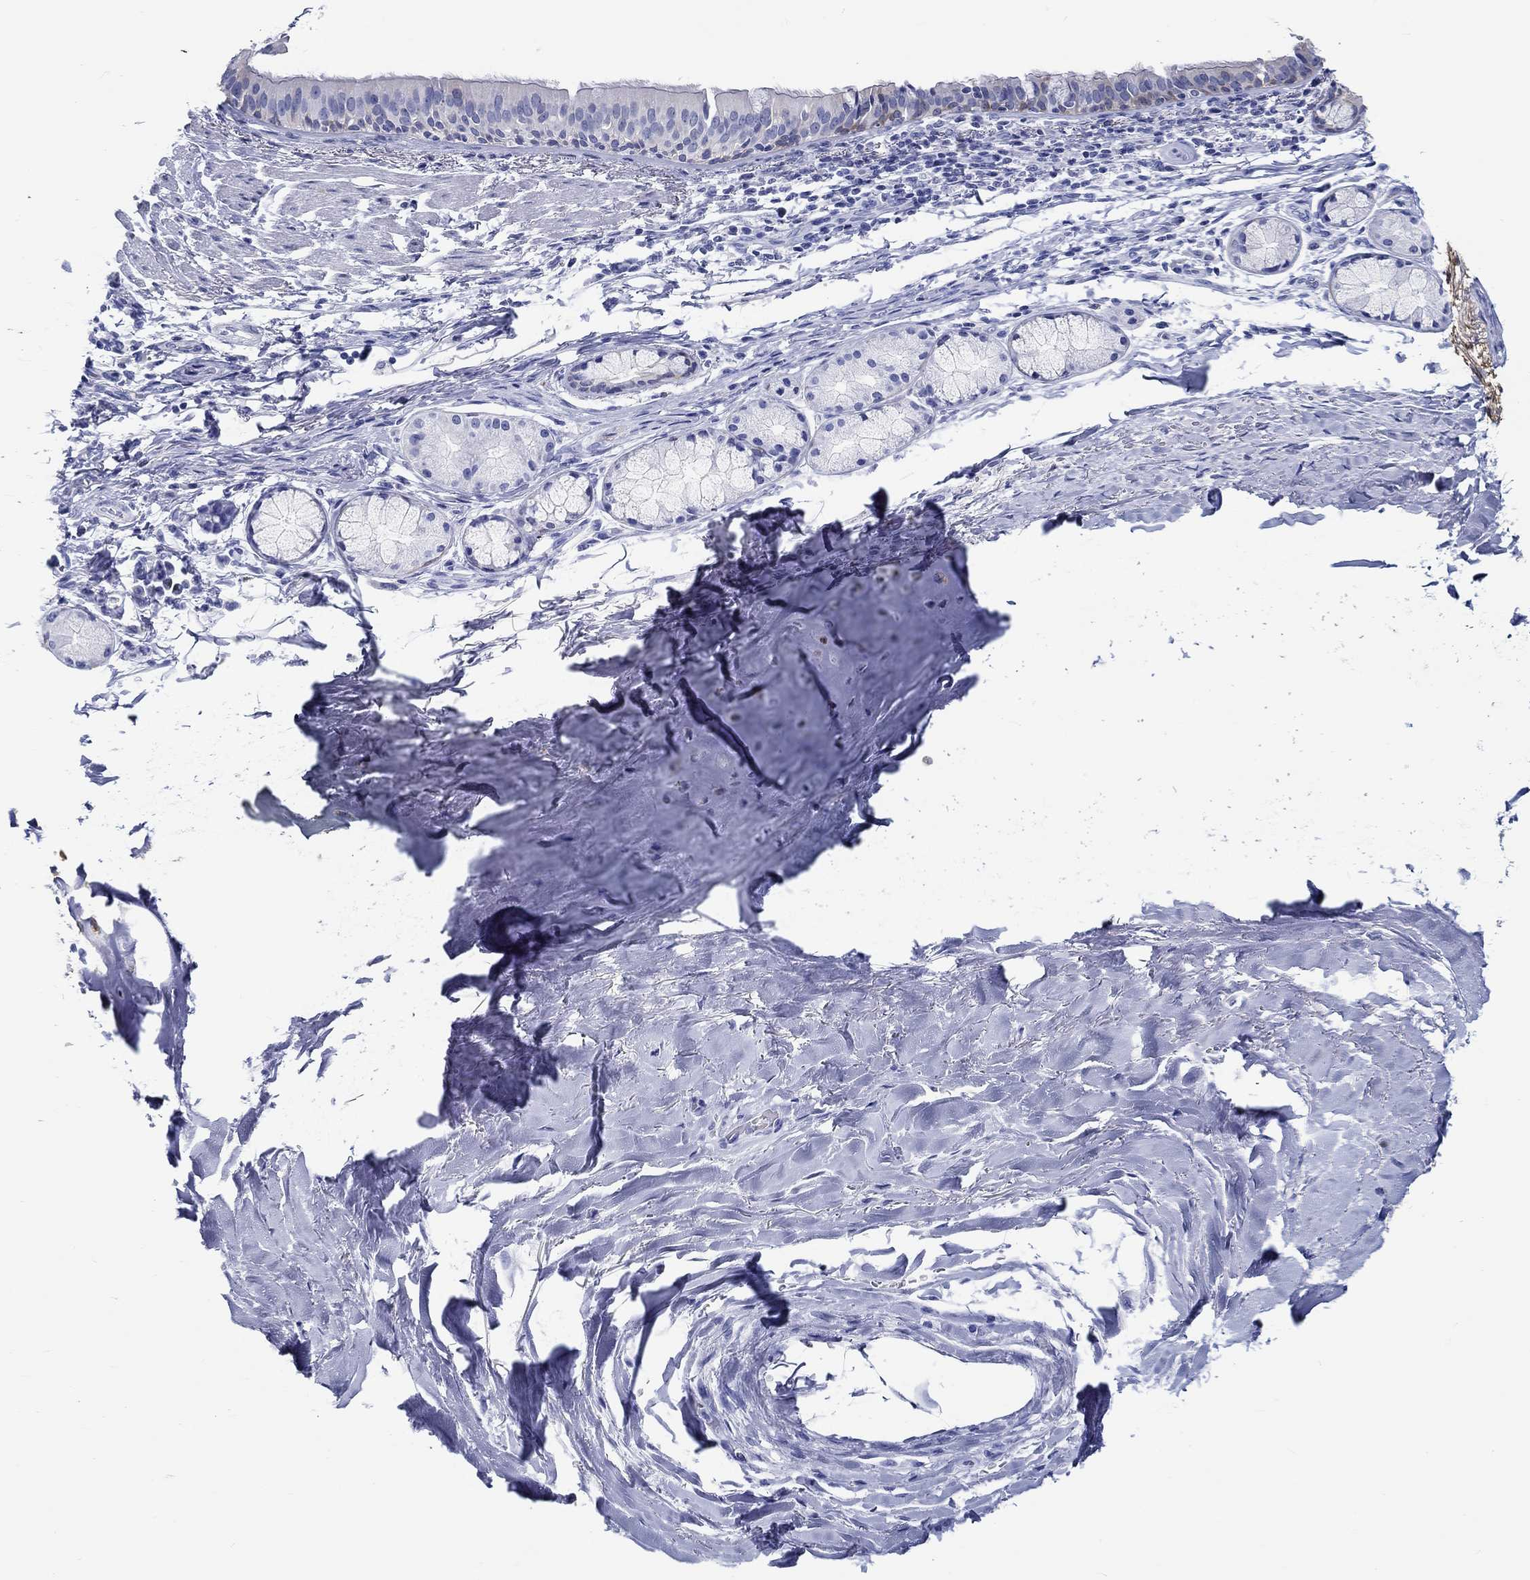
{"staining": {"intensity": "negative", "quantity": "none", "location": "none"}, "tissue": "bronchus", "cell_type": "Respiratory epithelial cells", "image_type": "normal", "snomed": [{"axis": "morphology", "description": "Normal tissue, NOS"}, {"axis": "morphology", "description": "Squamous cell carcinoma, NOS"}, {"axis": "topography", "description": "Bronchus"}, {"axis": "topography", "description": "Lung"}], "caption": "High magnification brightfield microscopy of benign bronchus stained with DAB (brown) and counterstained with hematoxylin (blue): respiratory epithelial cells show no significant positivity. The staining was performed using DAB (3,3'-diaminobenzidine) to visualize the protein expression in brown, while the nuclei were stained in blue with hematoxylin (Magnification: 20x).", "gene": "FBXO2", "patient": {"sex": "male", "age": 69}}